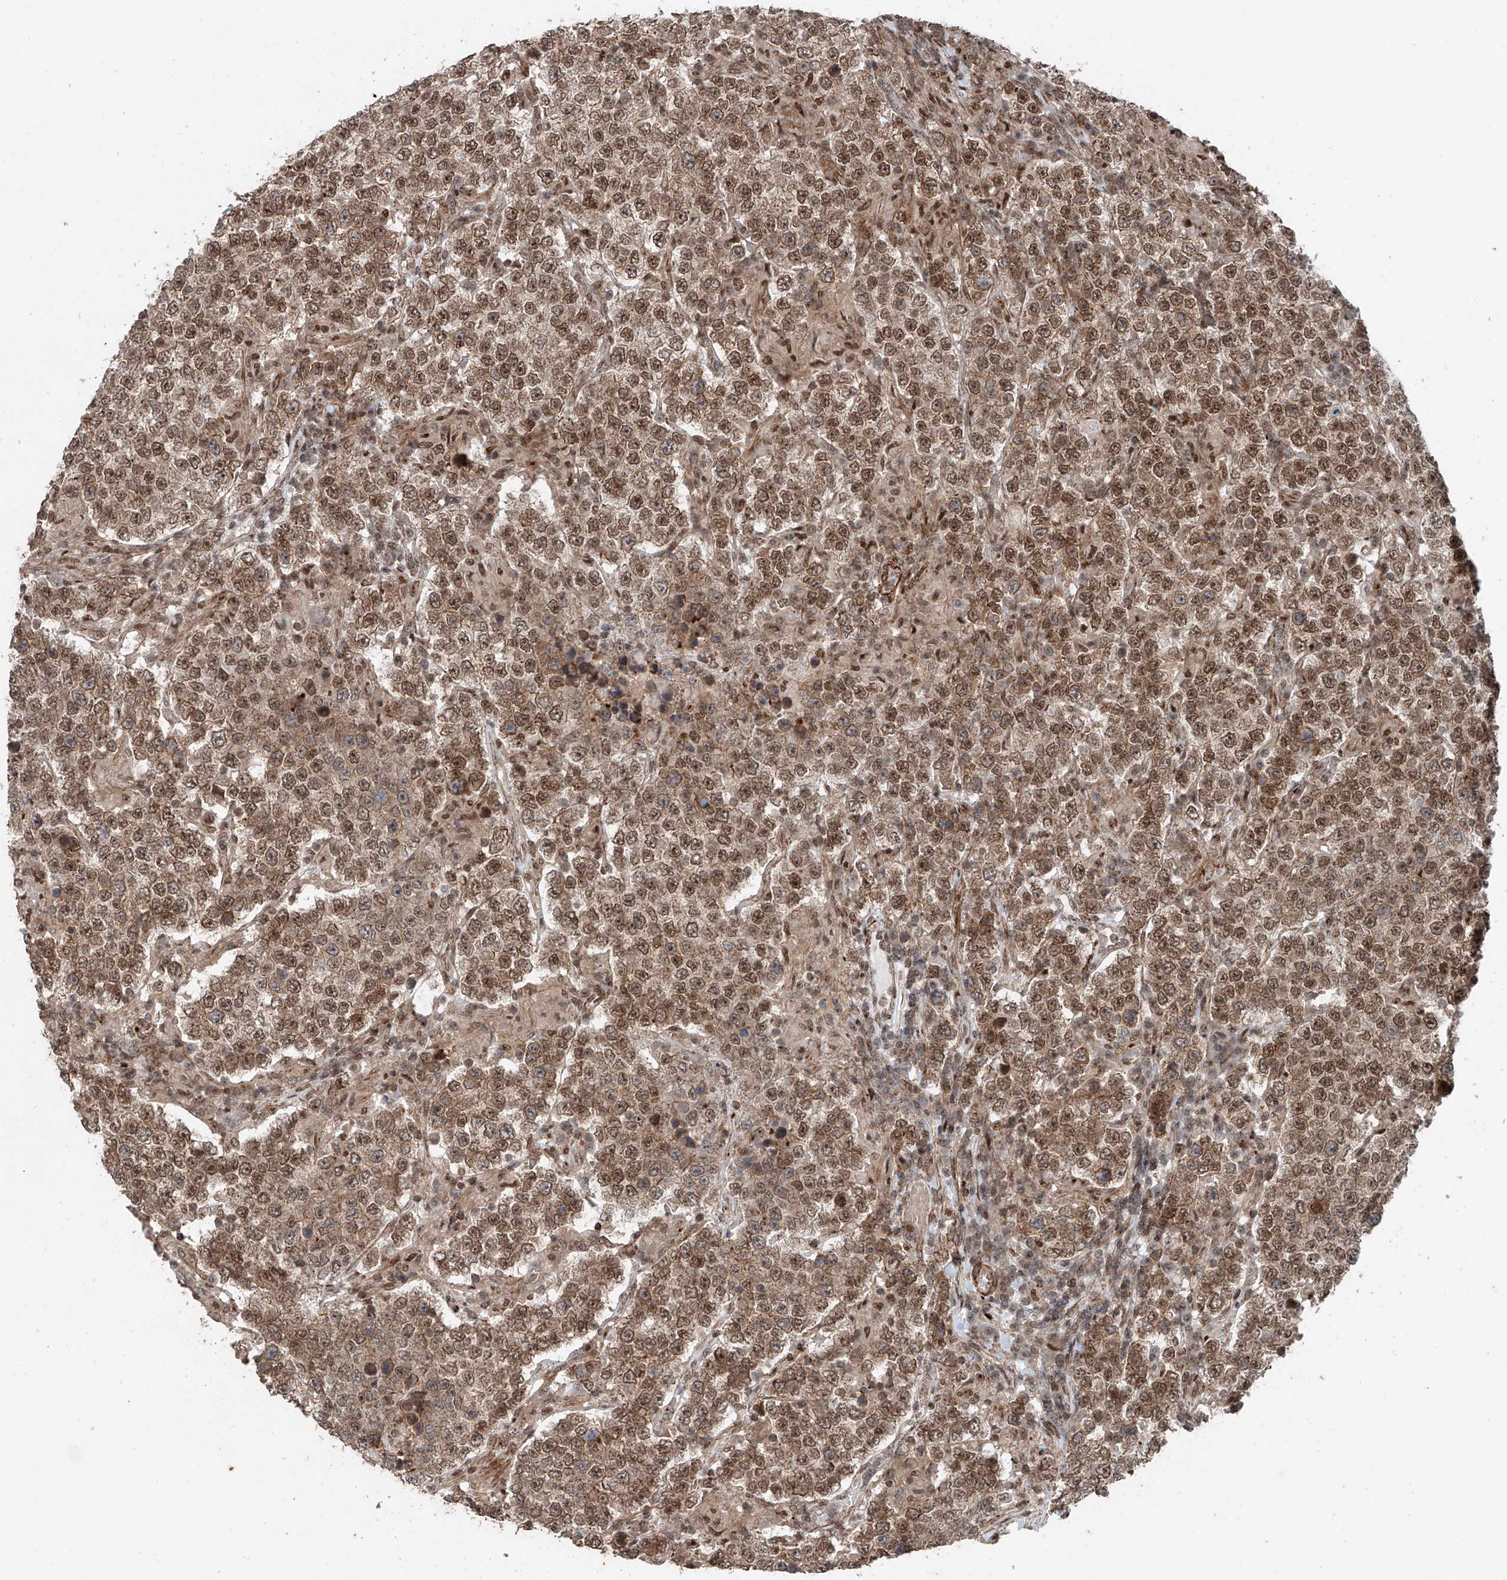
{"staining": {"intensity": "moderate", "quantity": ">75%", "location": "cytoplasmic/membranous,nuclear"}, "tissue": "testis cancer", "cell_type": "Tumor cells", "image_type": "cancer", "snomed": [{"axis": "morphology", "description": "Normal tissue, NOS"}, {"axis": "morphology", "description": "Urothelial carcinoma, High grade"}, {"axis": "morphology", "description": "Seminoma, NOS"}, {"axis": "morphology", "description": "Carcinoma, Embryonal, NOS"}, {"axis": "topography", "description": "Urinary bladder"}, {"axis": "topography", "description": "Testis"}], "caption": "Brown immunohistochemical staining in testis cancer displays moderate cytoplasmic/membranous and nuclear staining in about >75% of tumor cells. (IHC, brightfield microscopy, high magnification).", "gene": "SDE2", "patient": {"sex": "male", "age": 41}}